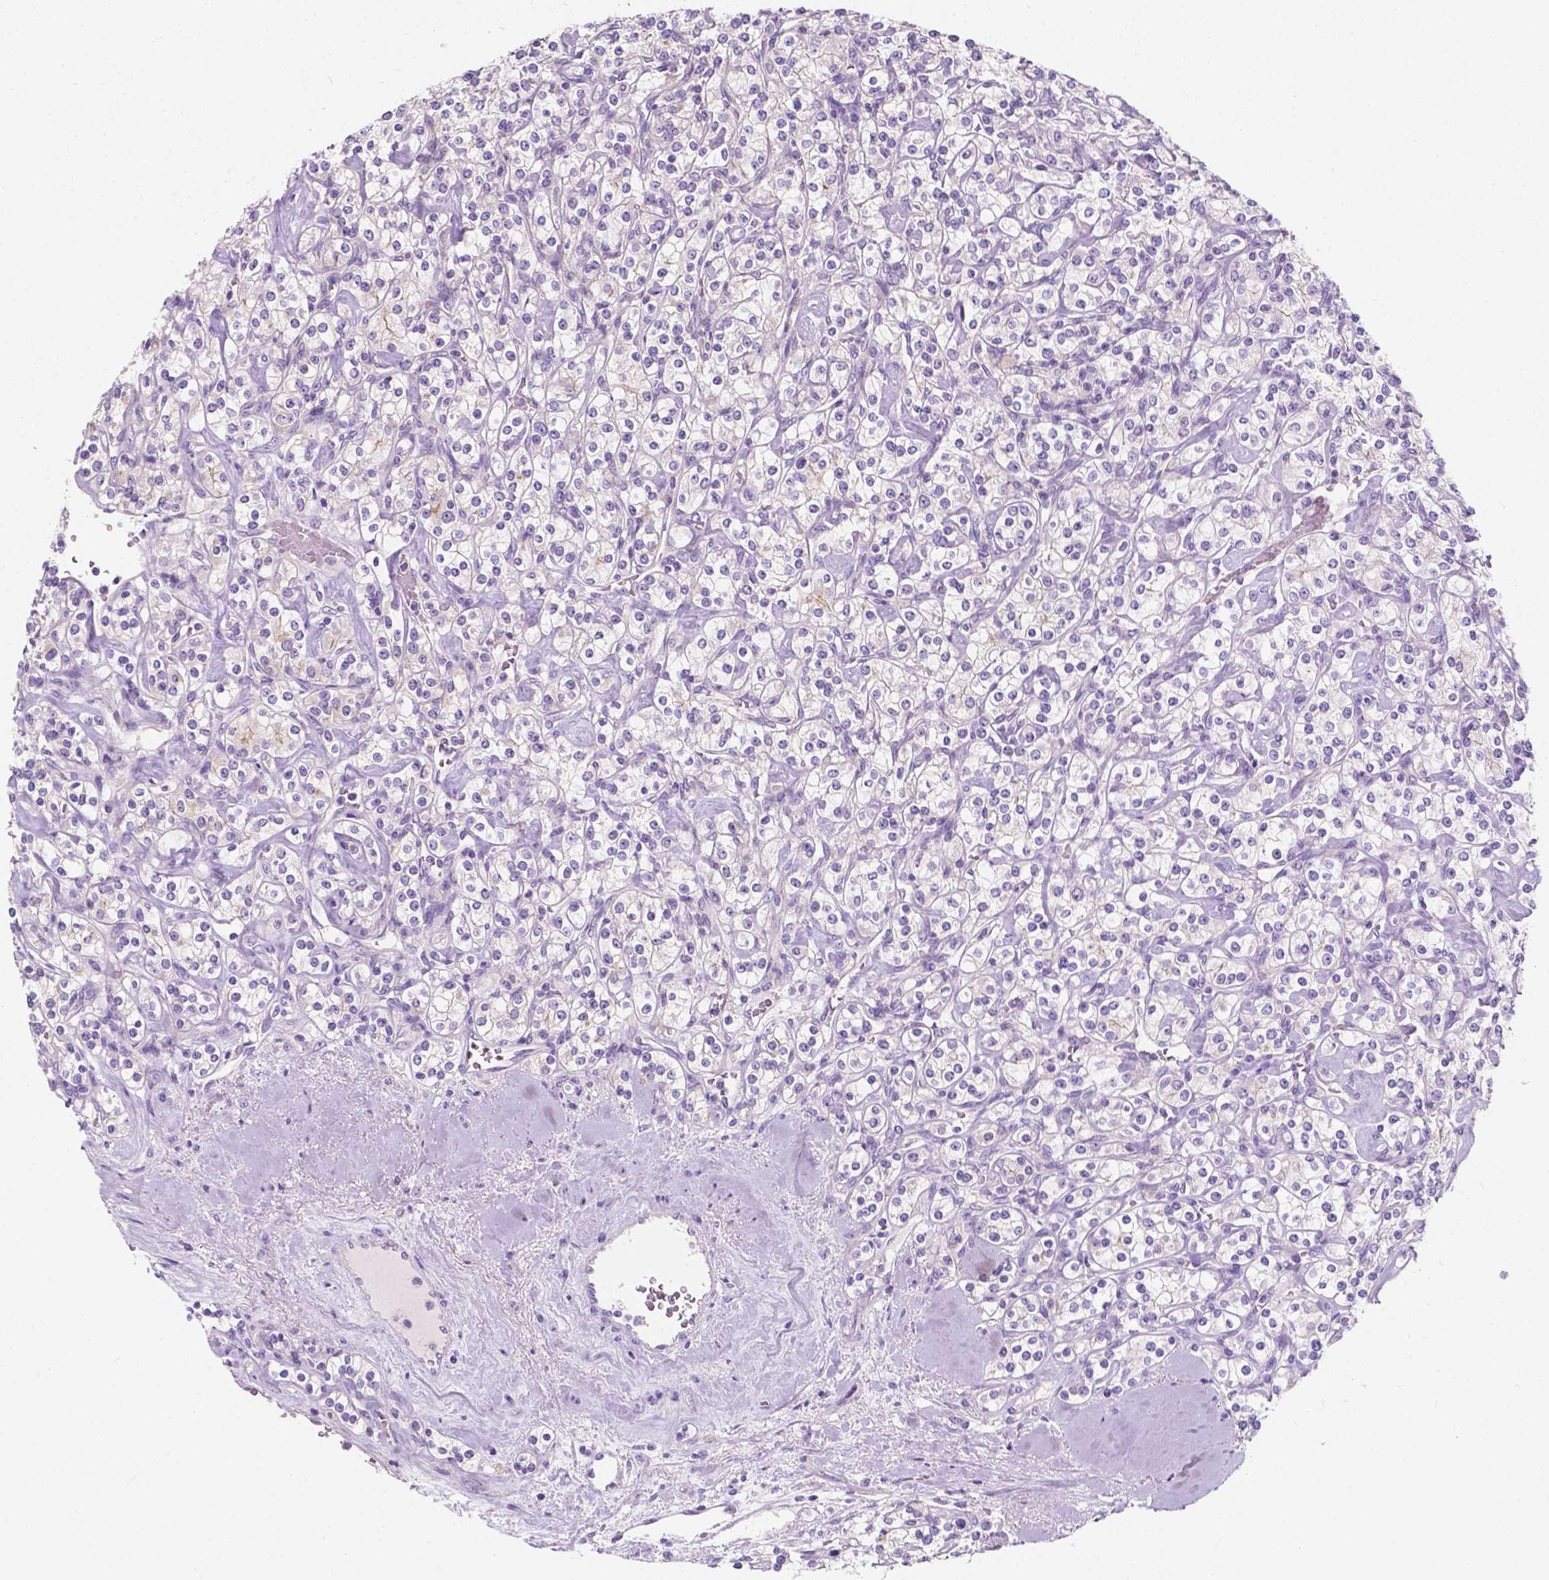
{"staining": {"intensity": "negative", "quantity": "none", "location": "none"}, "tissue": "renal cancer", "cell_type": "Tumor cells", "image_type": "cancer", "snomed": [{"axis": "morphology", "description": "Adenocarcinoma, NOS"}, {"axis": "topography", "description": "Kidney"}], "caption": "Immunohistochemistry of adenocarcinoma (renal) demonstrates no positivity in tumor cells.", "gene": "SIRT2", "patient": {"sex": "male", "age": 77}}